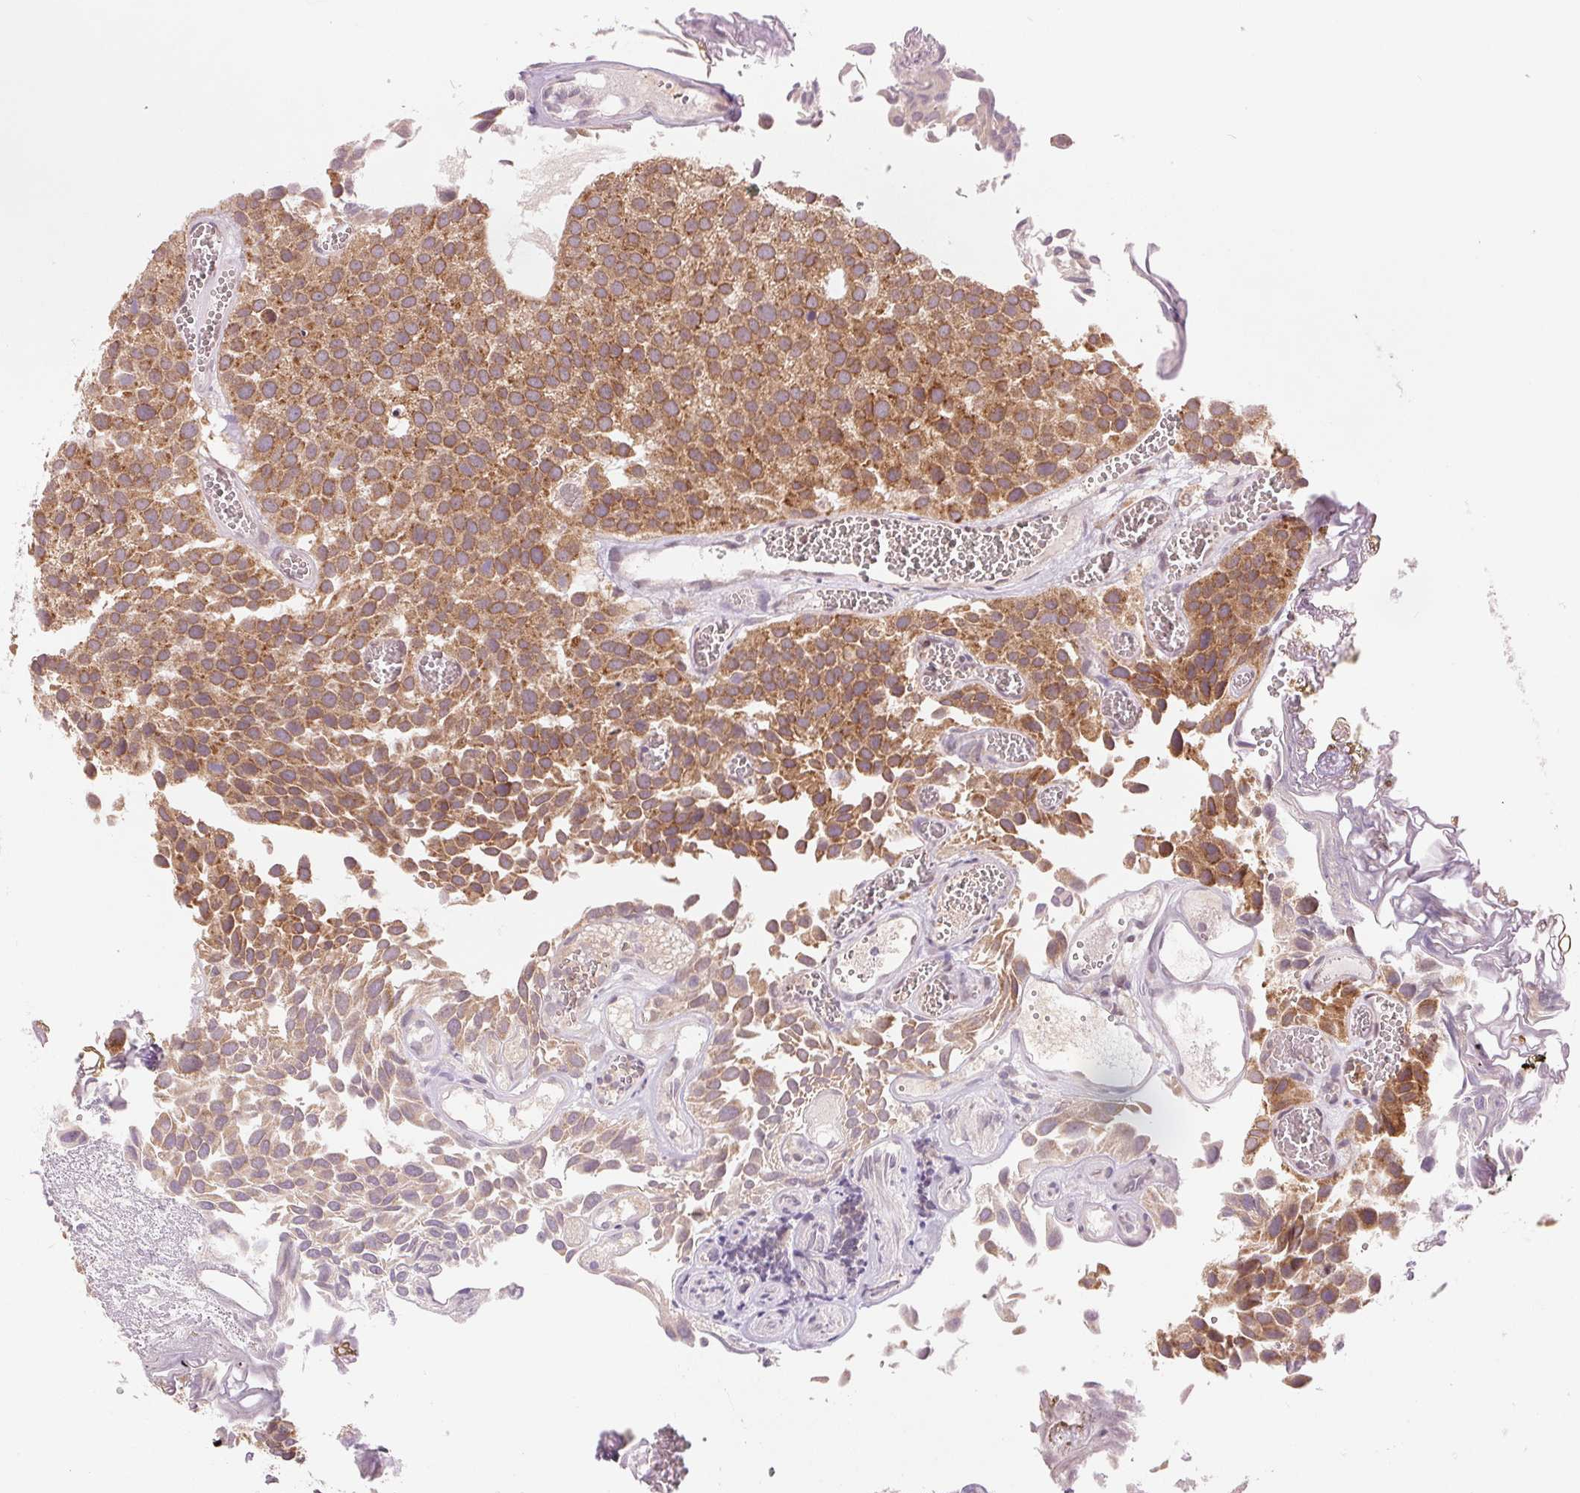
{"staining": {"intensity": "moderate", "quantity": ">75%", "location": "cytoplasmic/membranous"}, "tissue": "urothelial cancer", "cell_type": "Tumor cells", "image_type": "cancer", "snomed": [{"axis": "morphology", "description": "Urothelial carcinoma, Low grade"}, {"axis": "topography", "description": "Urinary bladder"}], "caption": "A medium amount of moderate cytoplasmic/membranous staining is appreciated in approximately >75% of tumor cells in urothelial cancer tissue.", "gene": "TECR", "patient": {"sex": "female", "age": 69}}